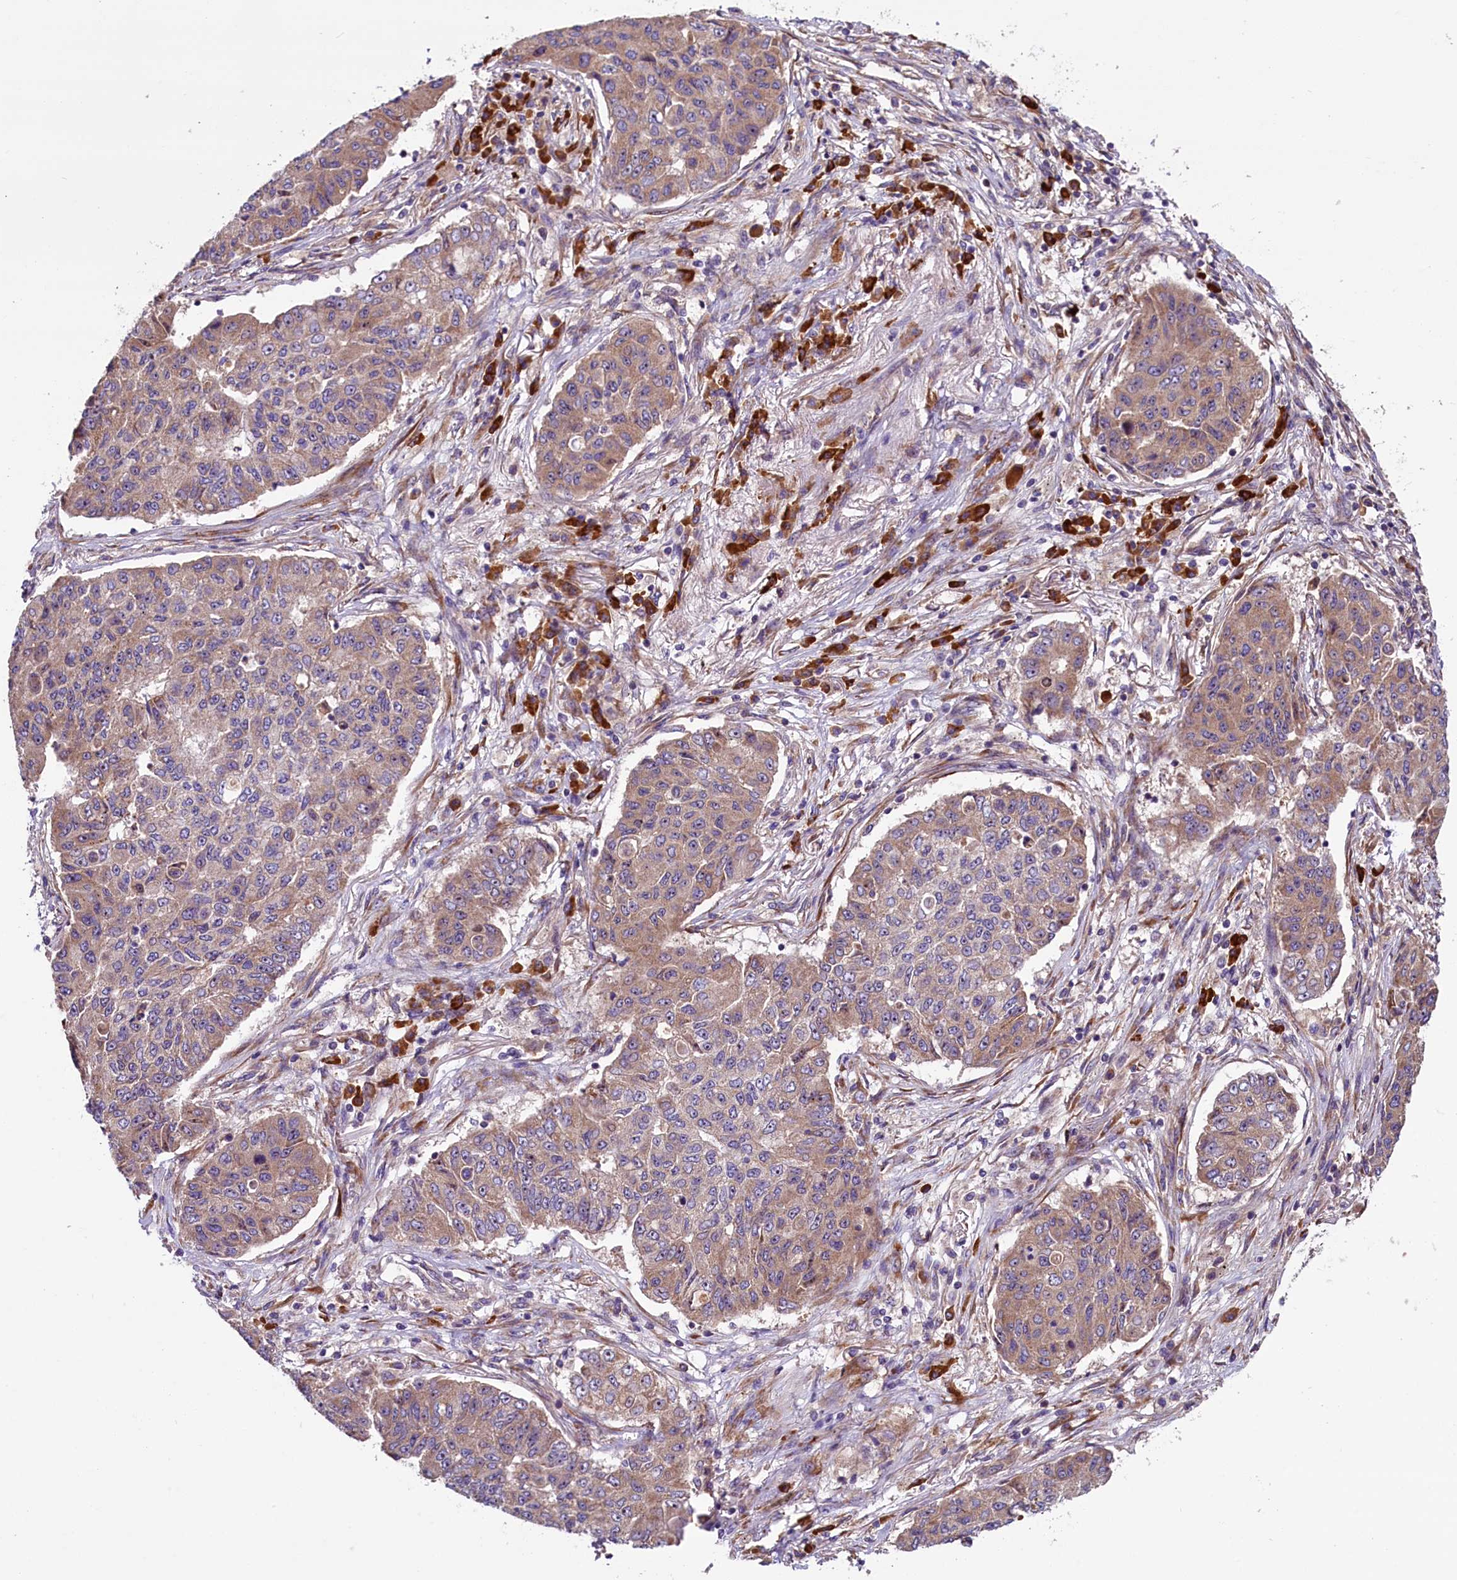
{"staining": {"intensity": "moderate", "quantity": ">75%", "location": "cytoplasmic/membranous"}, "tissue": "lung cancer", "cell_type": "Tumor cells", "image_type": "cancer", "snomed": [{"axis": "morphology", "description": "Squamous cell carcinoma, NOS"}, {"axis": "topography", "description": "Lung"}], "caption": "High-magnification brightfield microscopy of lung squamous cell carcinoma stained with DAB (3,3'-diaminobenzidine) (brown) and counterstained with hematoxylin (blue). tumor cells exhibit moderate cytoplasmic/membranous positivity is appreciated in approximately>75% of cells. (IHC, brightfield microscopy, high magnification).", "gene": "FRY", "patient": {"sex": "male", "age": 74}}